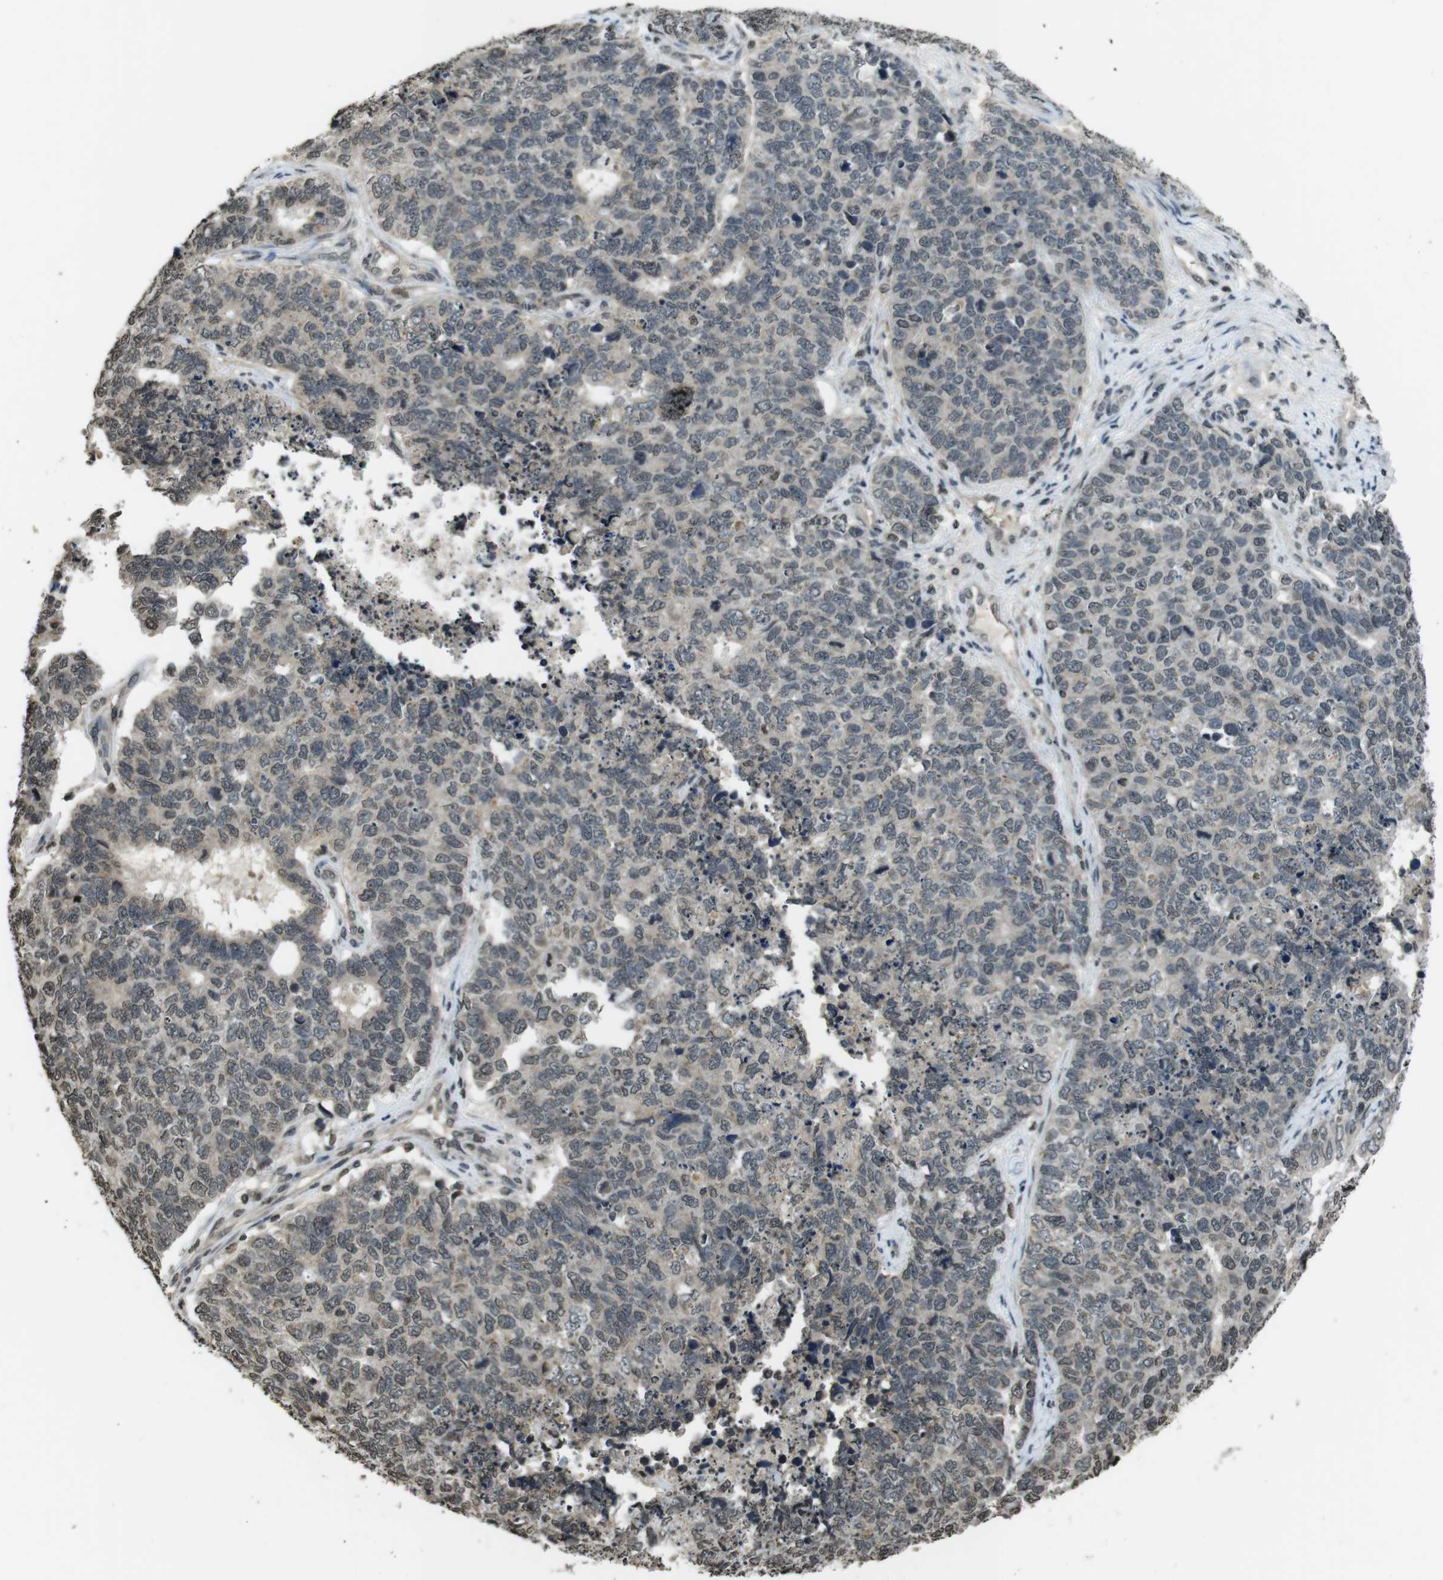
{"staining": {"intensity": "weak", "quantity": "25%-75%", "location": "nuclear"}, "tissue": "cervical cancer", "cell_type": "Tumor cells", "image_type": "cancer", "snomed": [{"axis": "morphology", "description": "Squamous cell carcinoma, NOS"}, {"axis": "topography", "description": "Cervix"}], "caption": "High-magnification brightfield microscopy of cervical cancer (squamous cell carcinoma) stained with DAB (3,3'-diaminobenzidine) (brown) and counterstained with hematoxylin (blue). tumor cells exhibit weak nuclear staining is present in about25%-75% of cells.", "gene": "MAF", "patient": {"sex": "female", "age": 63}}